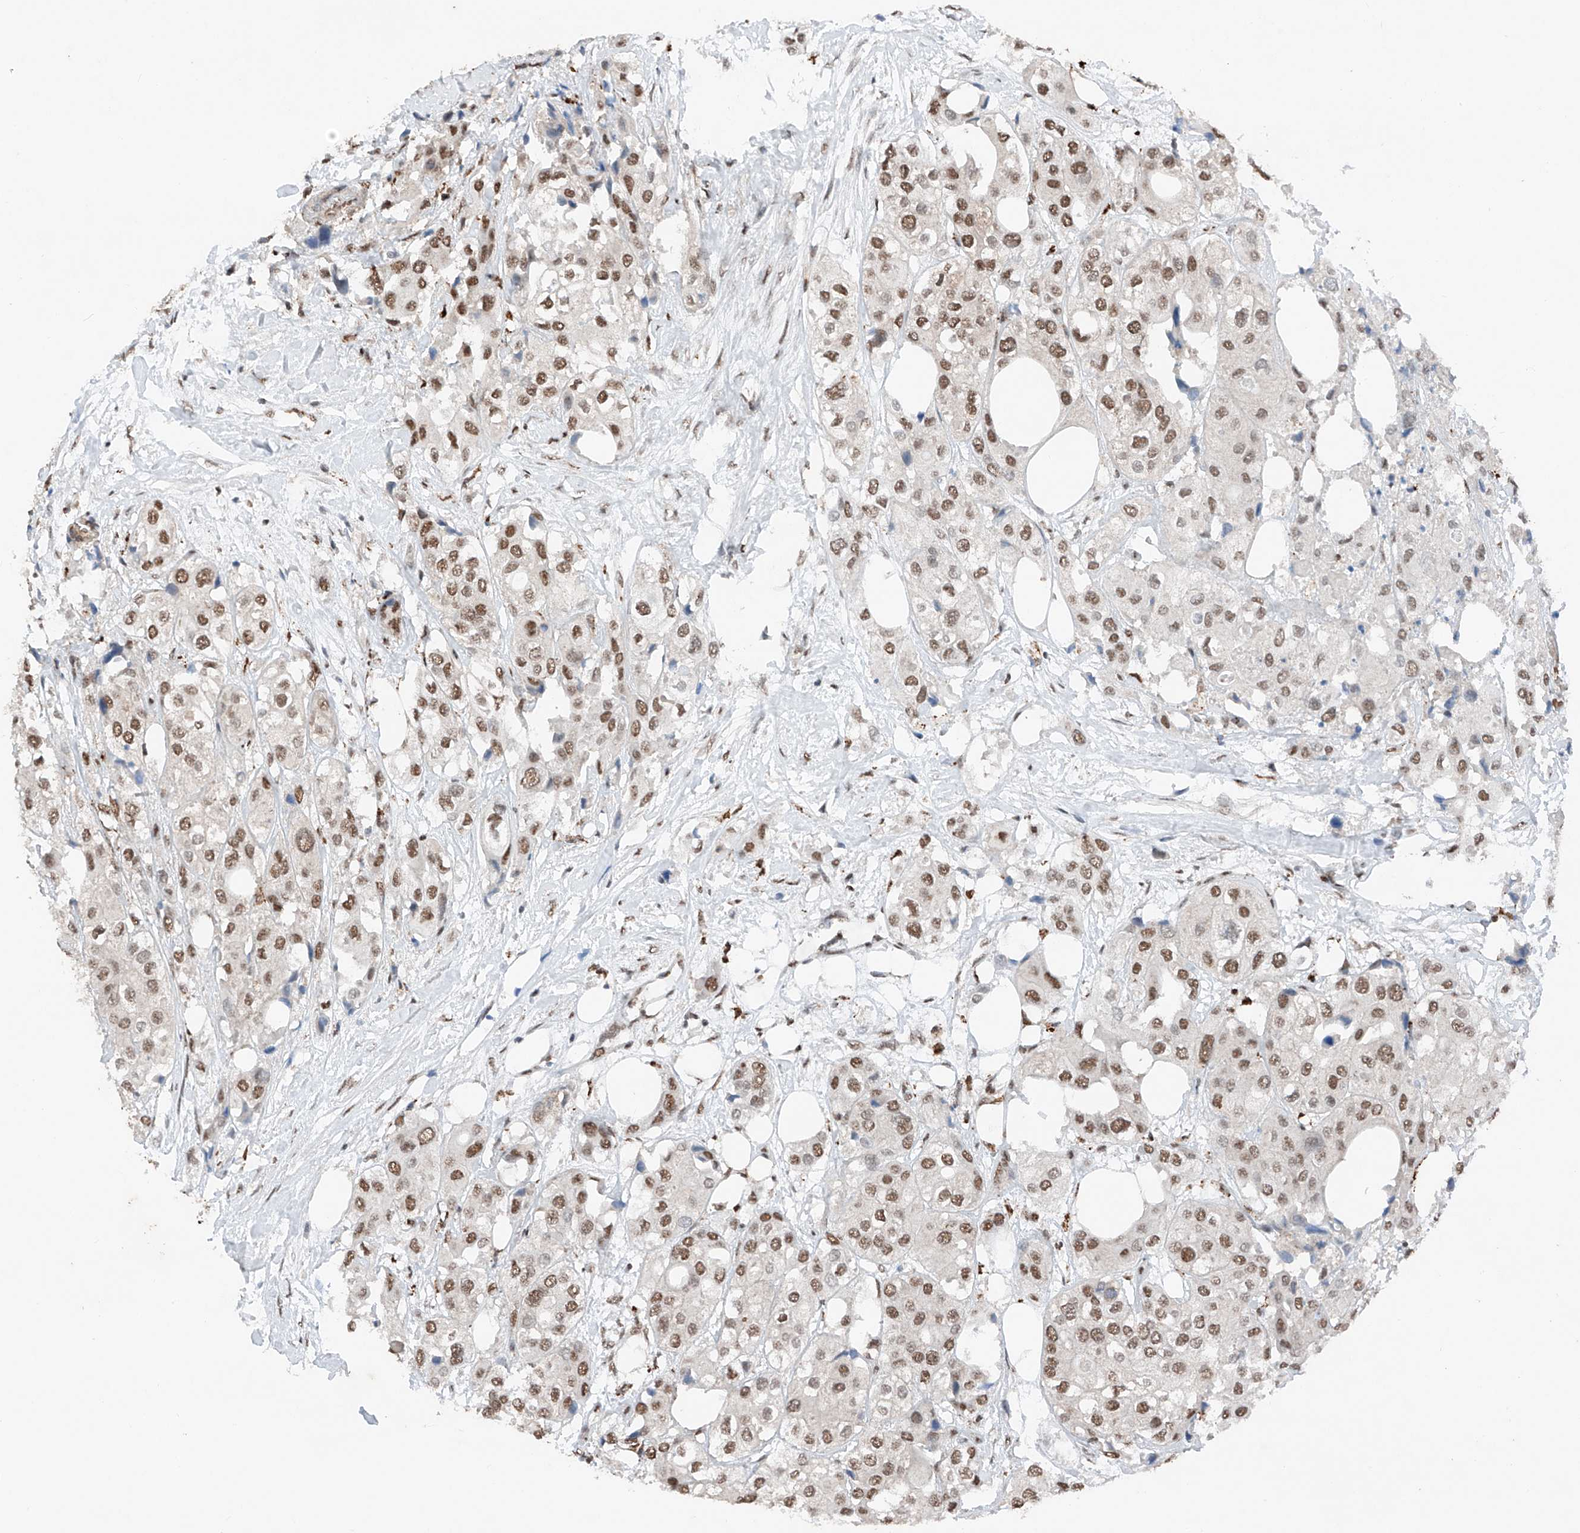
{"staining": {"intensity": "moderate", "quantity": ">75%", "location": "nuclear"}, "tissue": "urothelial cancer", "cell_type": "Tumor cells", "image_type": "cancer", "snomed": [{"axis": "morphology", "description": "Urothelial carcinoma, High grade"}, {"axis": "topography", "description": "Urinary bladder"}], "caption": "Urothelial cancer stained with a brown dye exhibits moderate nuclear positive staining in about >75% of tumor cells.", "gene": "TBX4", "patient": {"sex": "male", "age": 64}}